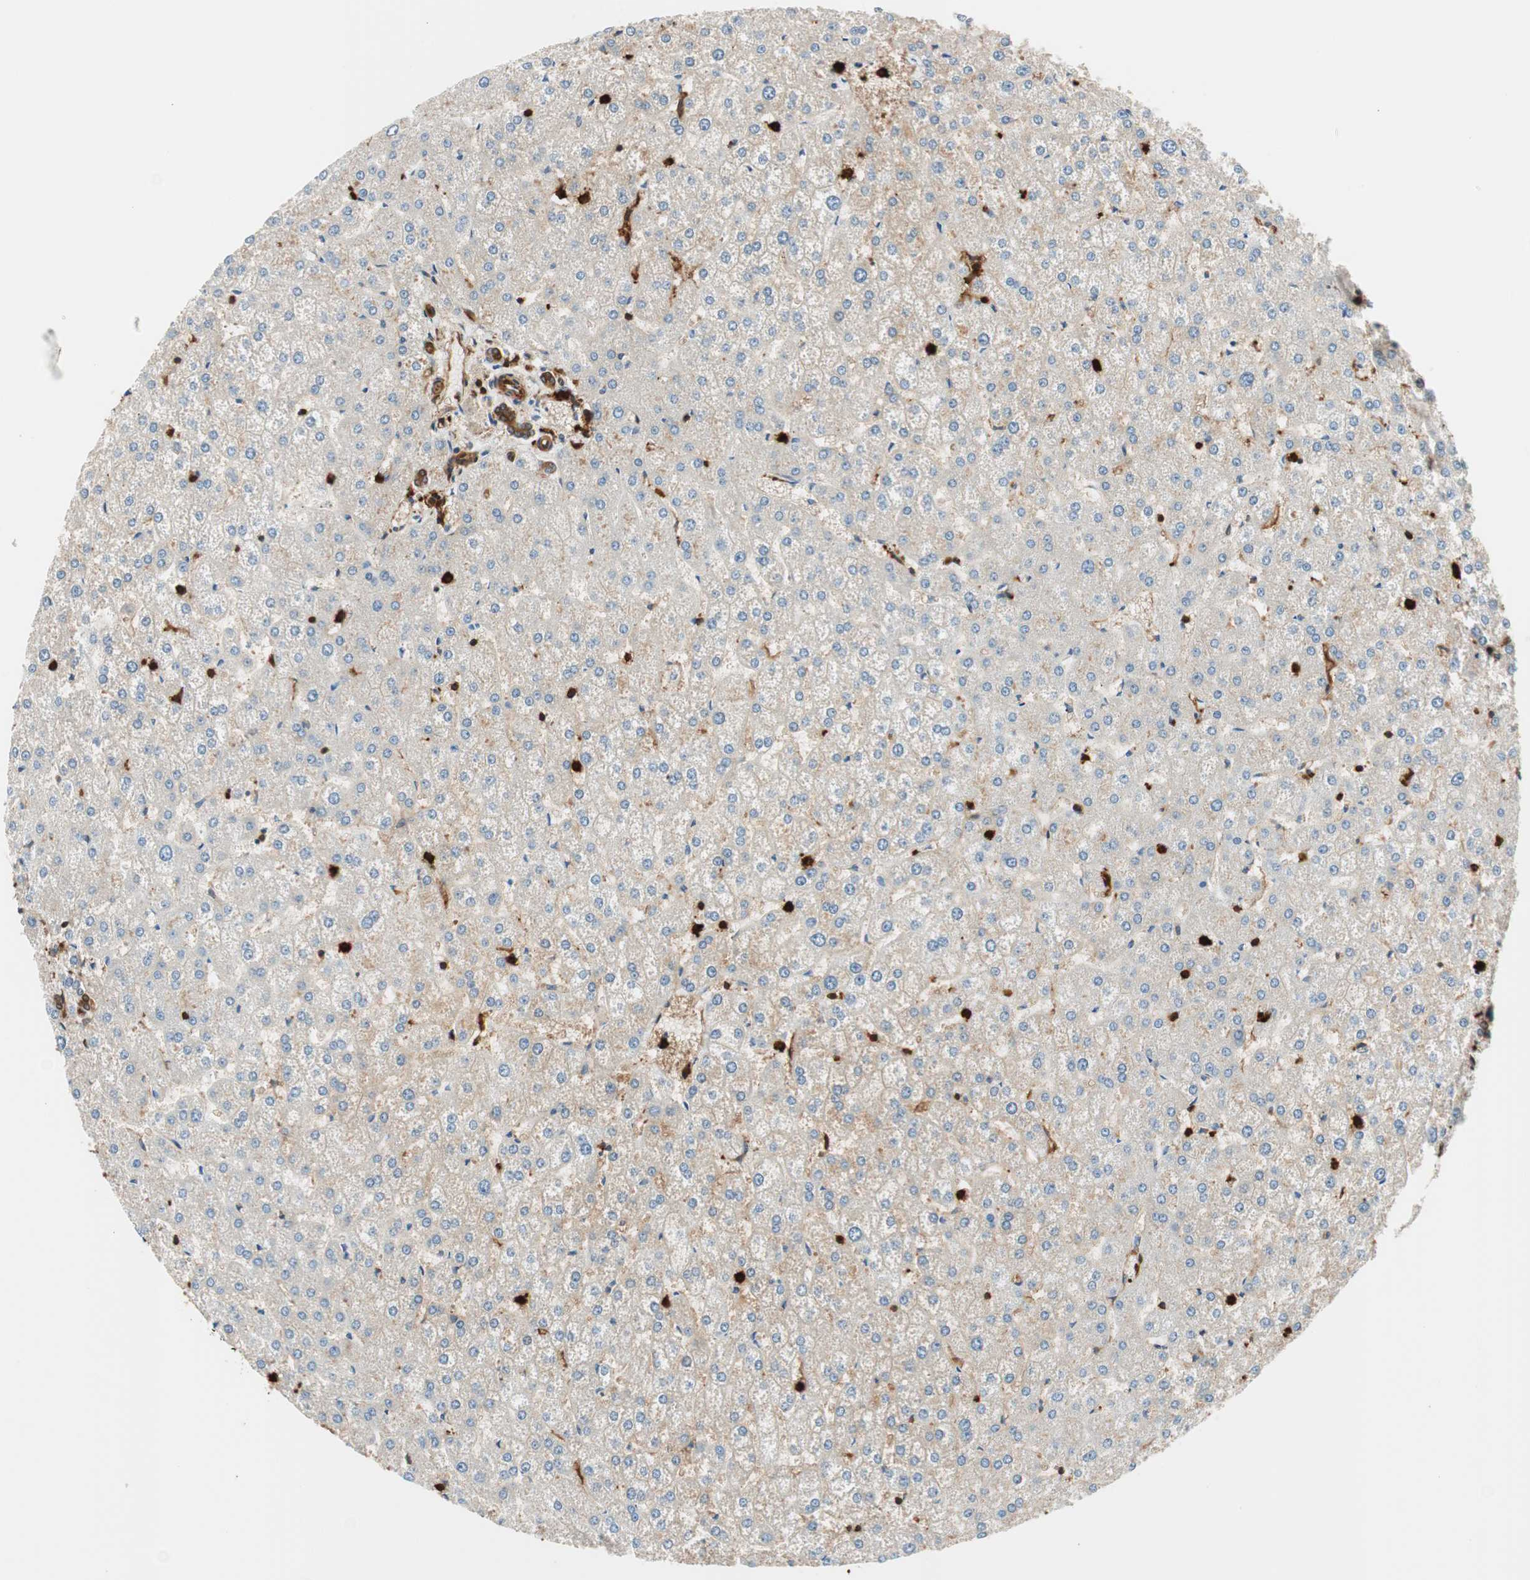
{"staining": {"intensity": "strong", "quantity": ">75%", "location": "cytoplasmic/membranous"}, "tissue": "liver", "cell_type": "Cholangiocytes", "image_type": "normal", "snomed": [{"axis": "morphology", "description": "Normal tissue, NOS"}, {"axis": "topography", "description": "Liver"}], "caption": "Protein expression by IHC displays strong cytoplasmic/membranous expression in about >75% of cholangiocytes in normal liver.", "gene": "VASP", "patient": {"sex": "female", "age": 32}}